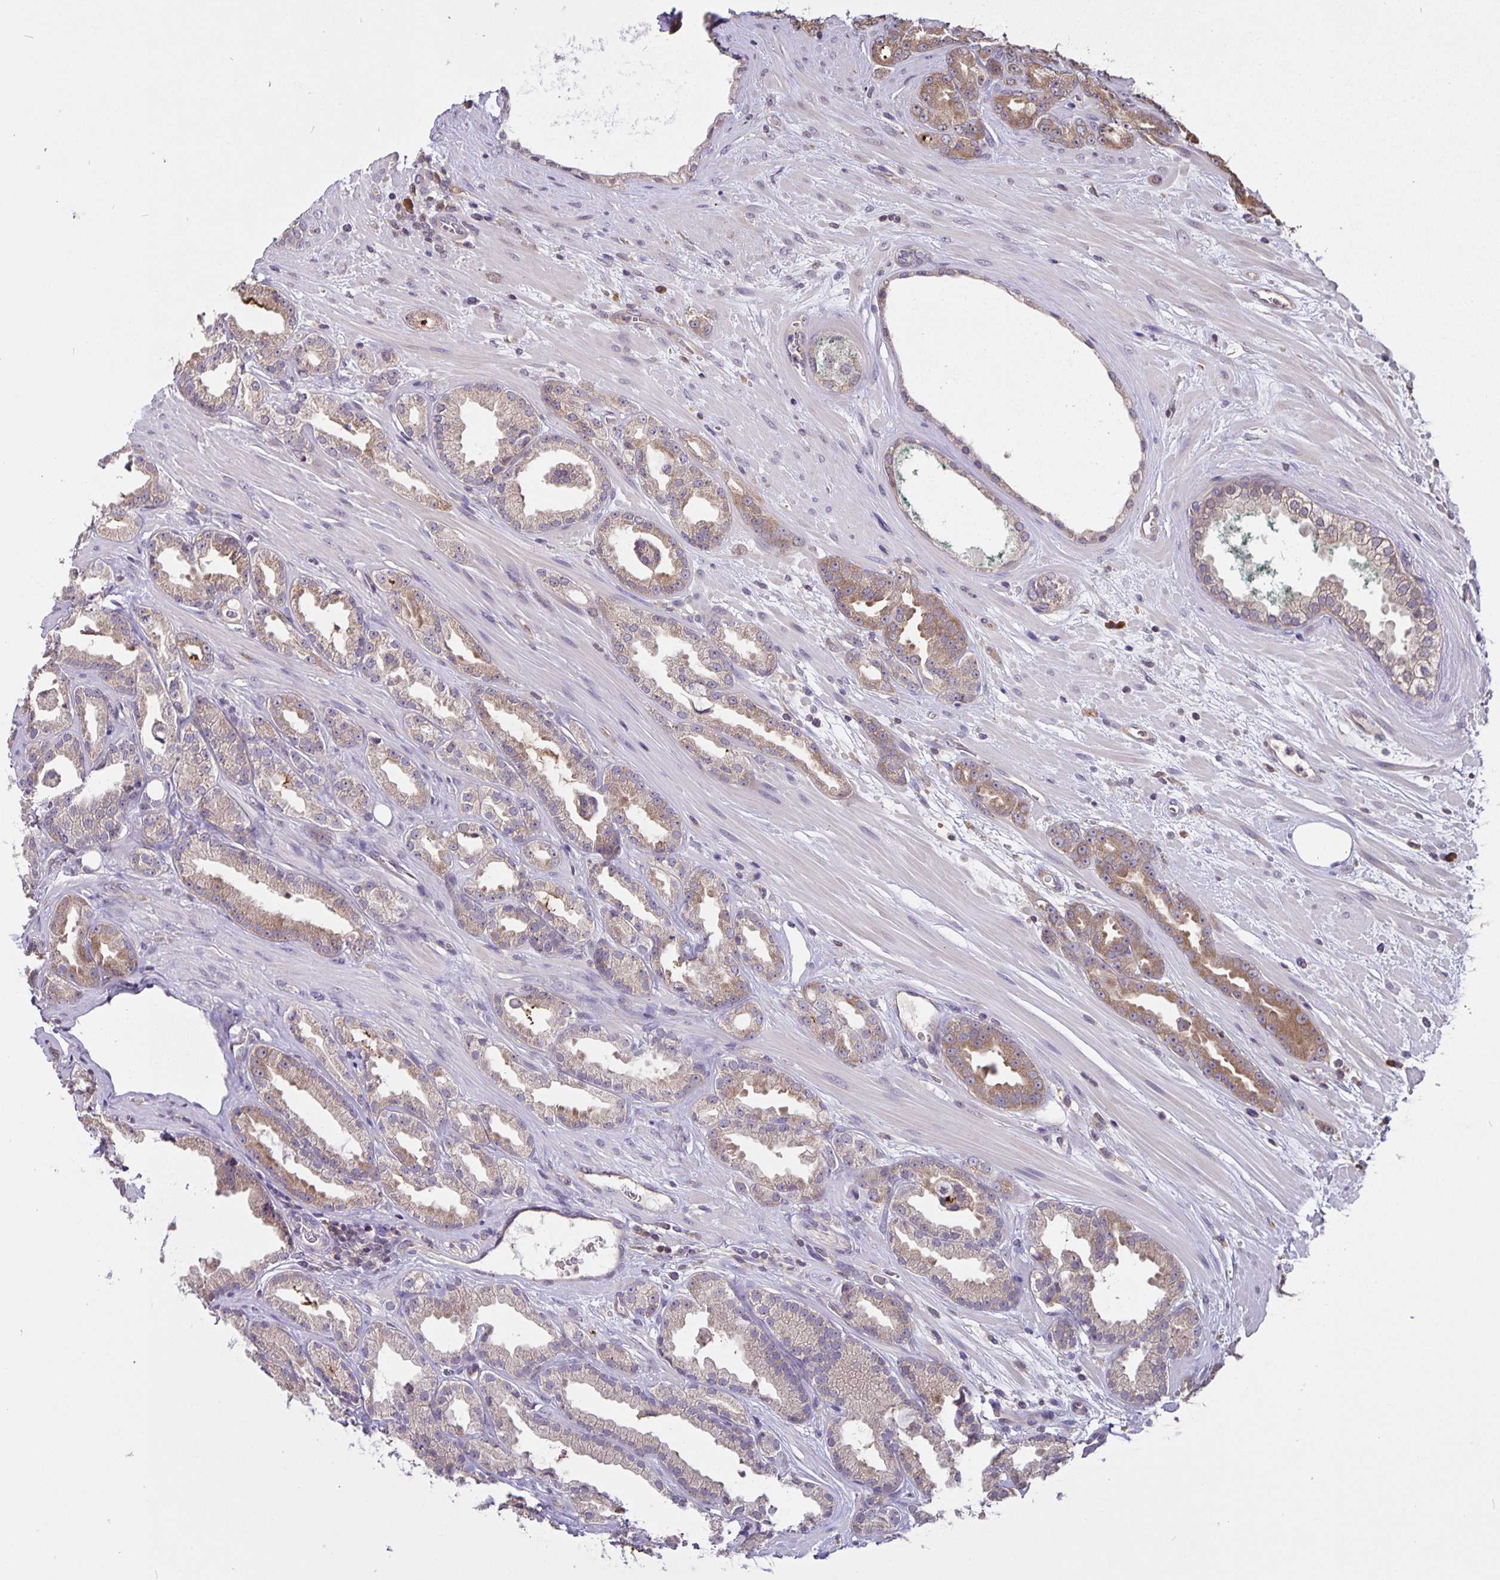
{"staining": {"intensity": "moderate", "quantity": ">75%", "location": "cytoplasmic/membranous"}, "tissue": "prostate cancer", "cell_type": "Tumor cells", "image_type": "cancer", "snomed": [{"axis": "morphology", "description": "Adenocarcinoma, Low grade"}, {"axis": "topography", "description": "Prostate"}], "caption": "Immunohistochemistry (IHC) of prostate cancer (adenocarcinoma (low-grade)) reveals medium levels of moderate cytoplasmic/membranous staining in approximately >75% of tumor cells.", "gene": "FEM1C", "patient": {"sex": "male", "age": 61}}